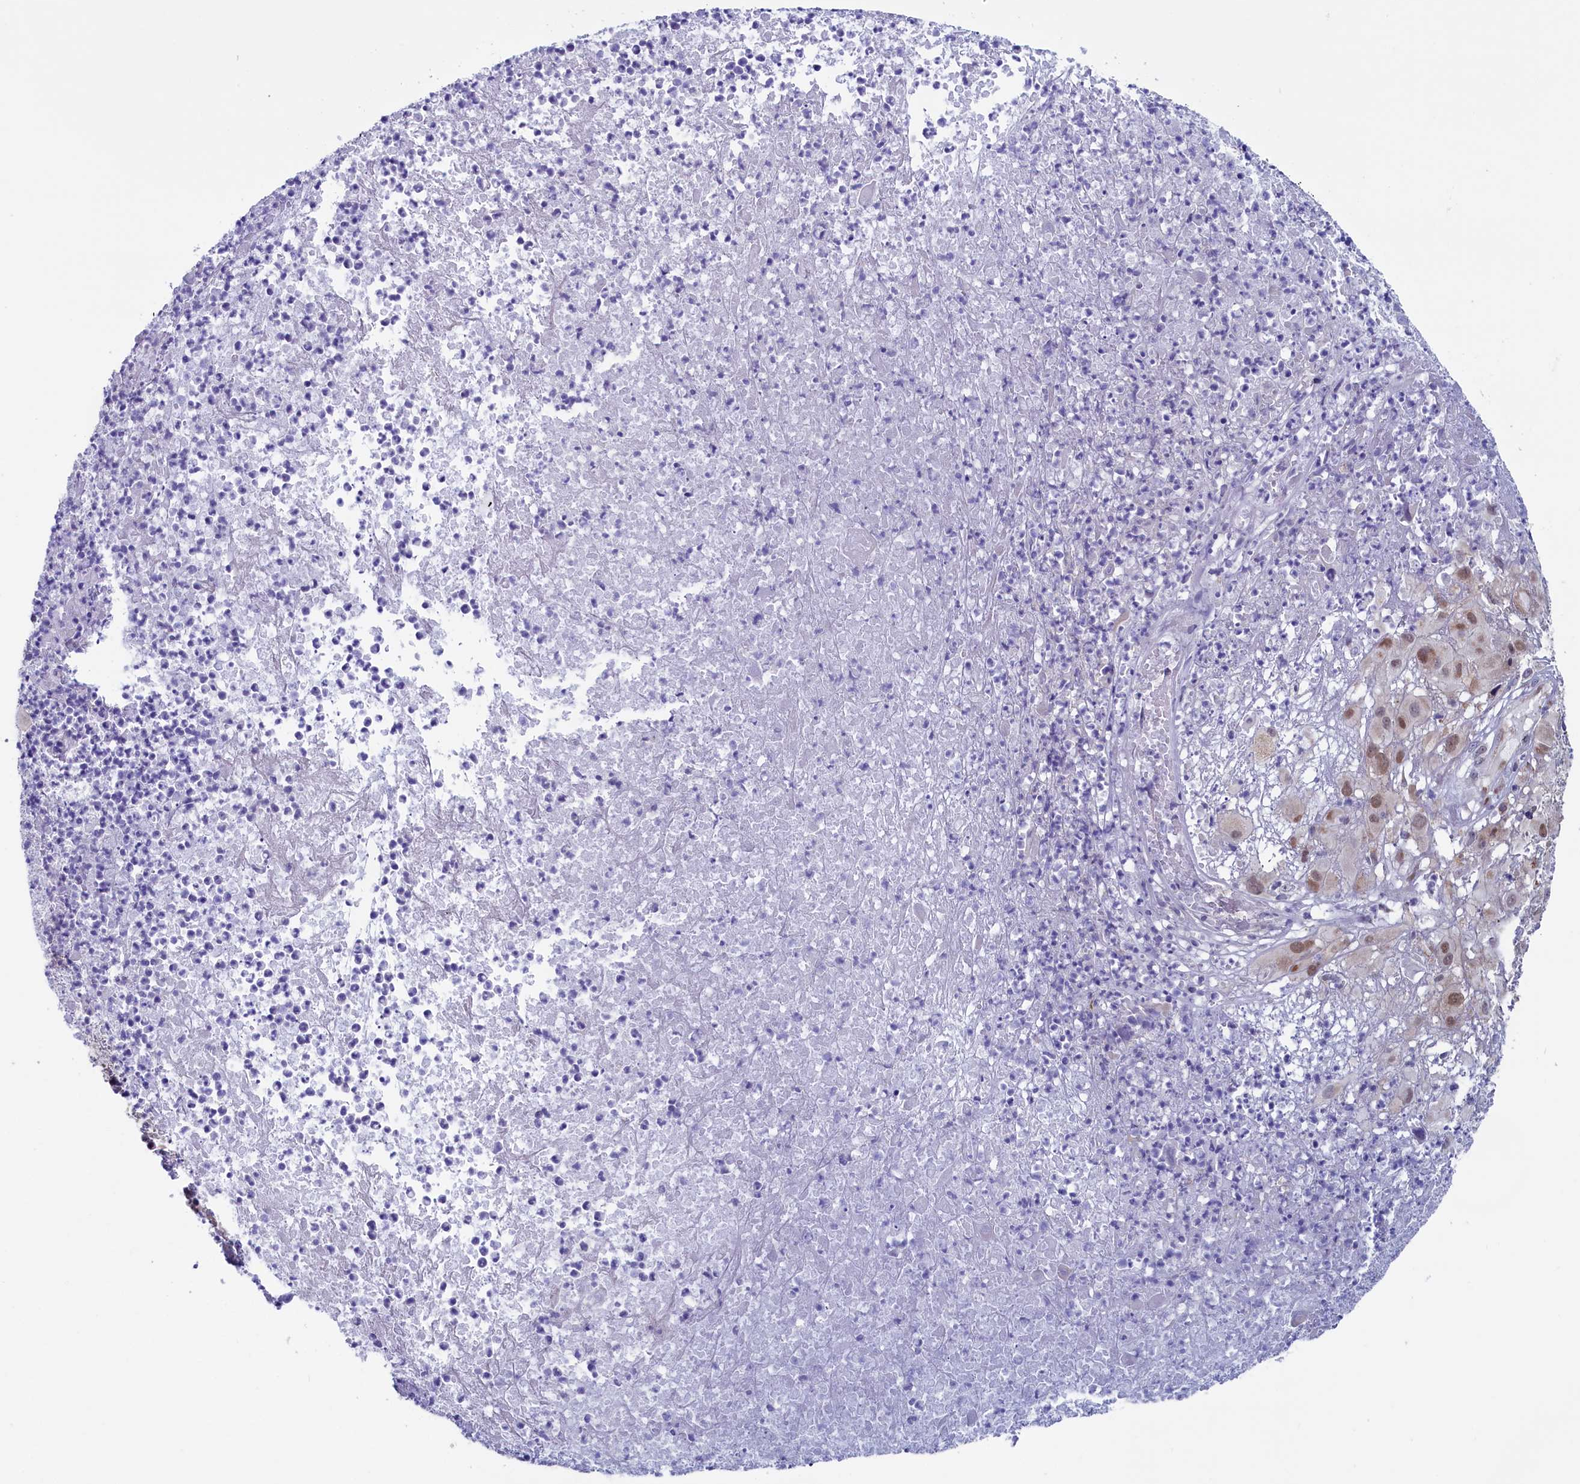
{"staining": {"intensity": "moderate", "quantity": "25%-75%", "location": "nuclear"}, "tissue": "melanoma", "cell_type": "Tumor cells", "image_type": "cancer", "snomed": [{"axis": "morphology", "description": "Malignant melanoma, NOS"}, {"axis": "topography", "description": "Skin"}], "caption": "The histopathology image demonstrates a brown stain indicating the presence of a protein in the nuclear of tumor cells in malignant melanoma. (DAB IHC, brown staining for protein, blue staining for nuclei).", "gene": "CIAPIN1", "patient": {"sex": "male", "age": 73}}